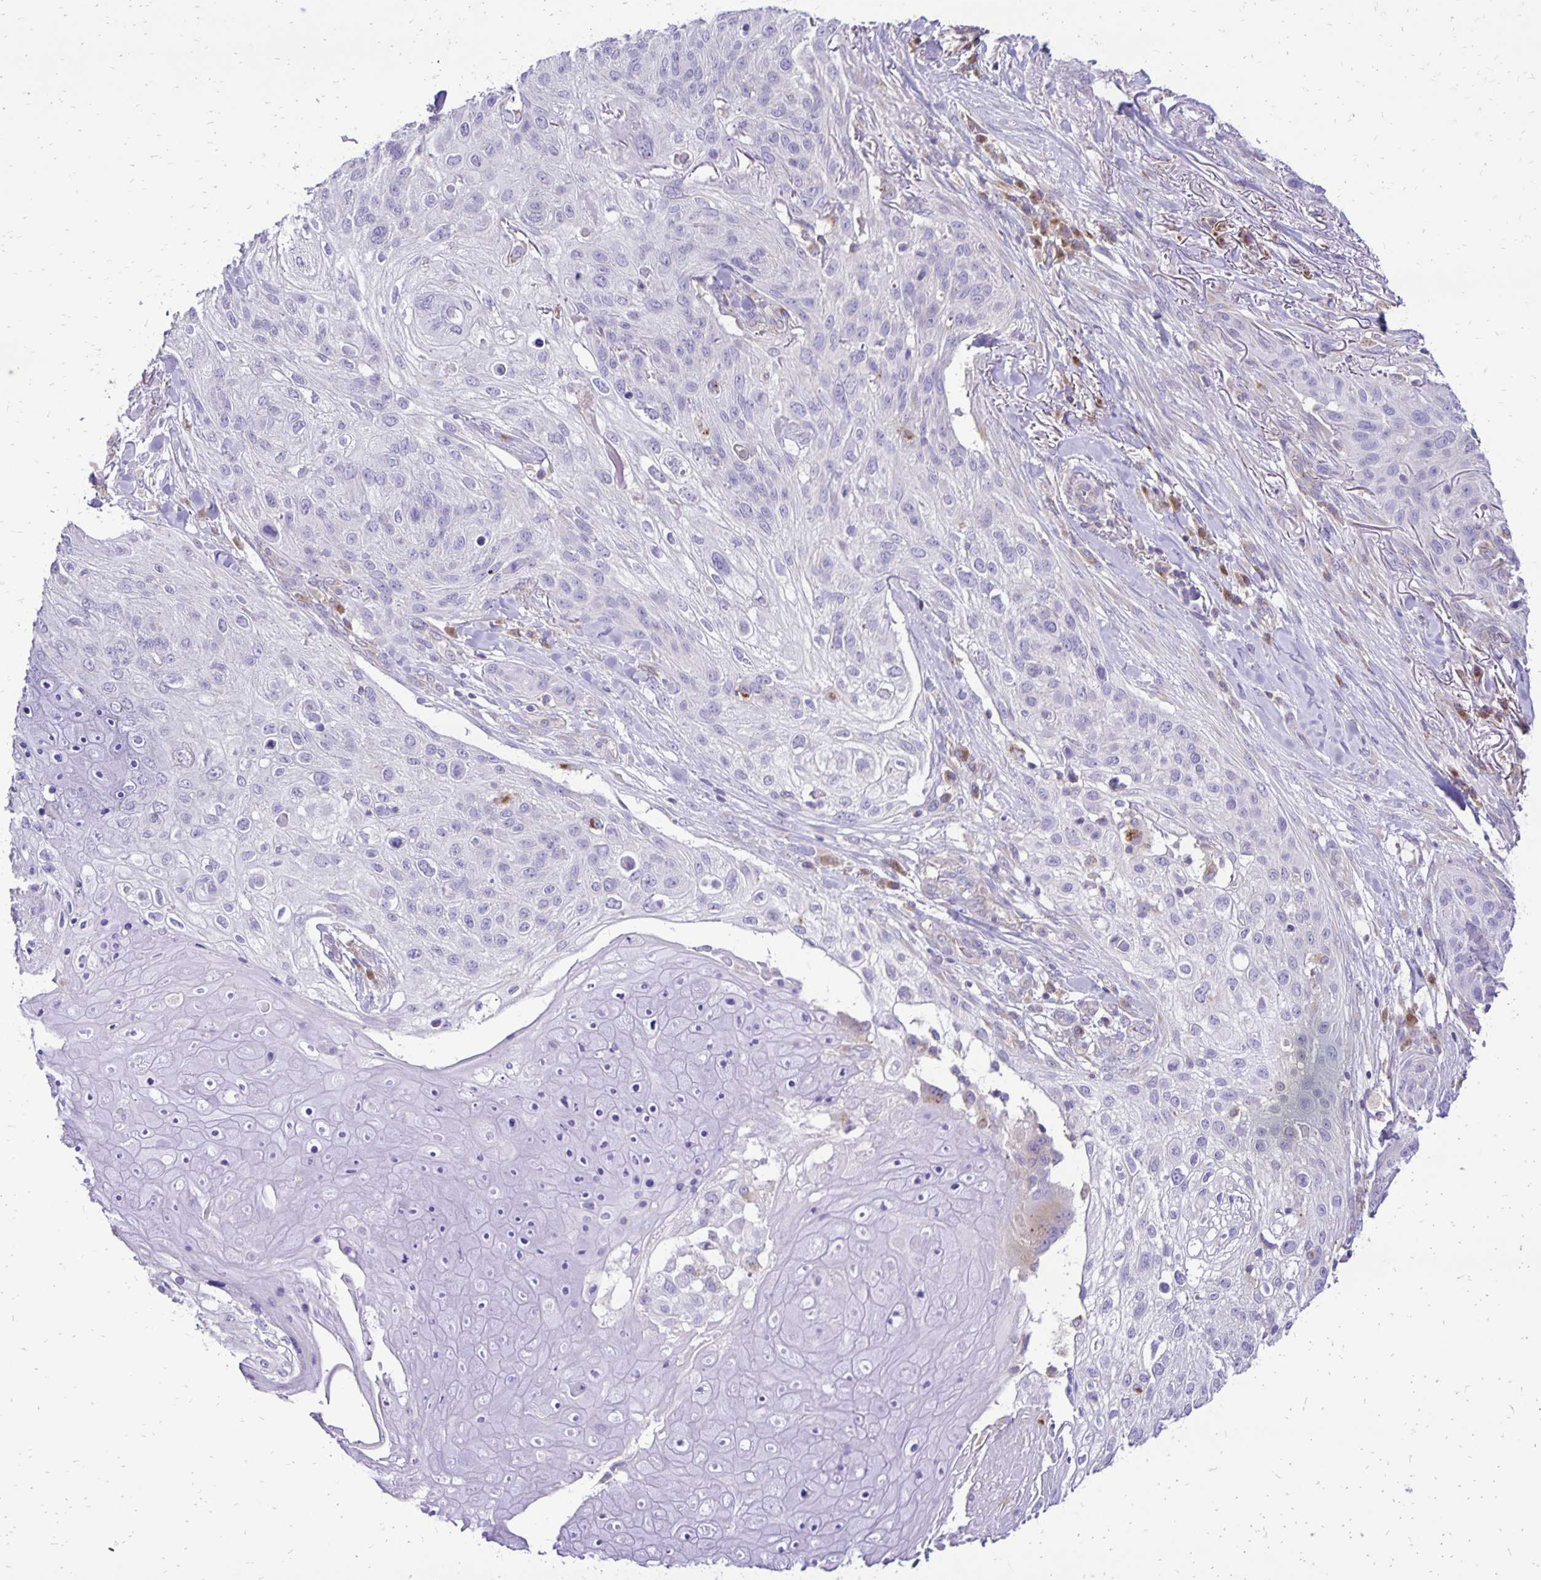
{"staining": {"intensity": "negative", "quantity": "none", "location": "none"}, "tissue": "skin cancer", "cell_type": "Tumor cells", "image_type": "cancer", "snomed": [{"axis": "morphology", "description": "Squamous cell carcinoma, NOS"}, {"axis": "topography", "description": "Skin"}], "caption": "The IHC image has no significant staining in tumor cells of skin cancer tissue.", "gene": "EIF5A", "patient": {"sex": "female", "age": 87}}